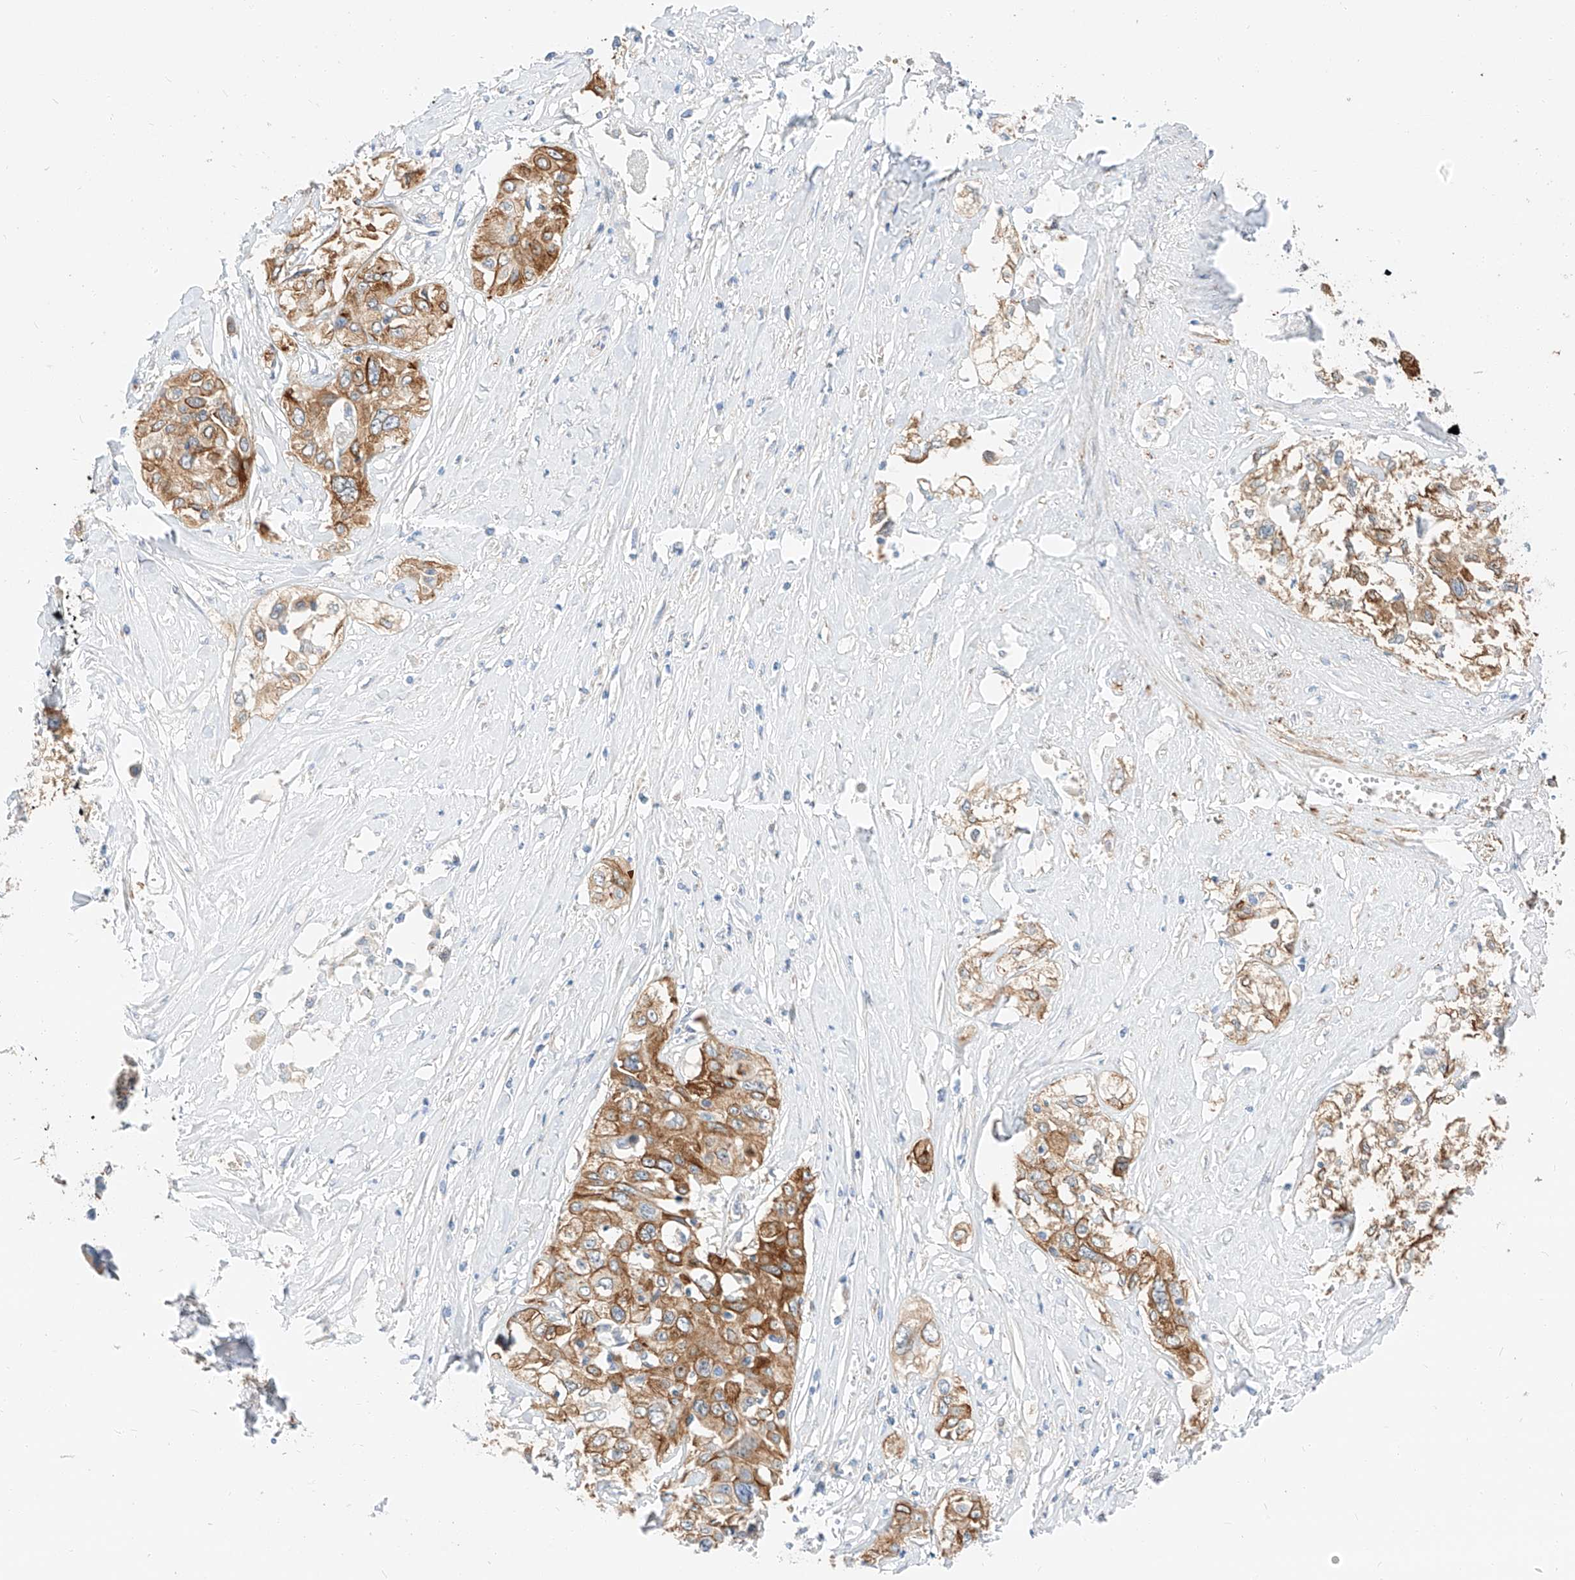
{"staining": {"intensity": "moderate", "quantity": ">75%", "location": "cytoplasmic/membranous"}, "tissue": "cervical cancer", "cell_type": "Tumor cells", "image_type": "cancer", "snomed": [{"axis": "morphology", "description": "Squamous cell carcinoma, NOS"}, {"axis": "topography", "description": "Cervix"}], "caption": "Immunohistochemistry micrograph of cervical squamous cell carcinoma stained for a protein (brown), which displays medium levels of moderate cytoplasmic/membranous expression in approximately >75% of tumor cells.", "gene": "MAP7", "patient": {"sex": "female", "age": 31}}